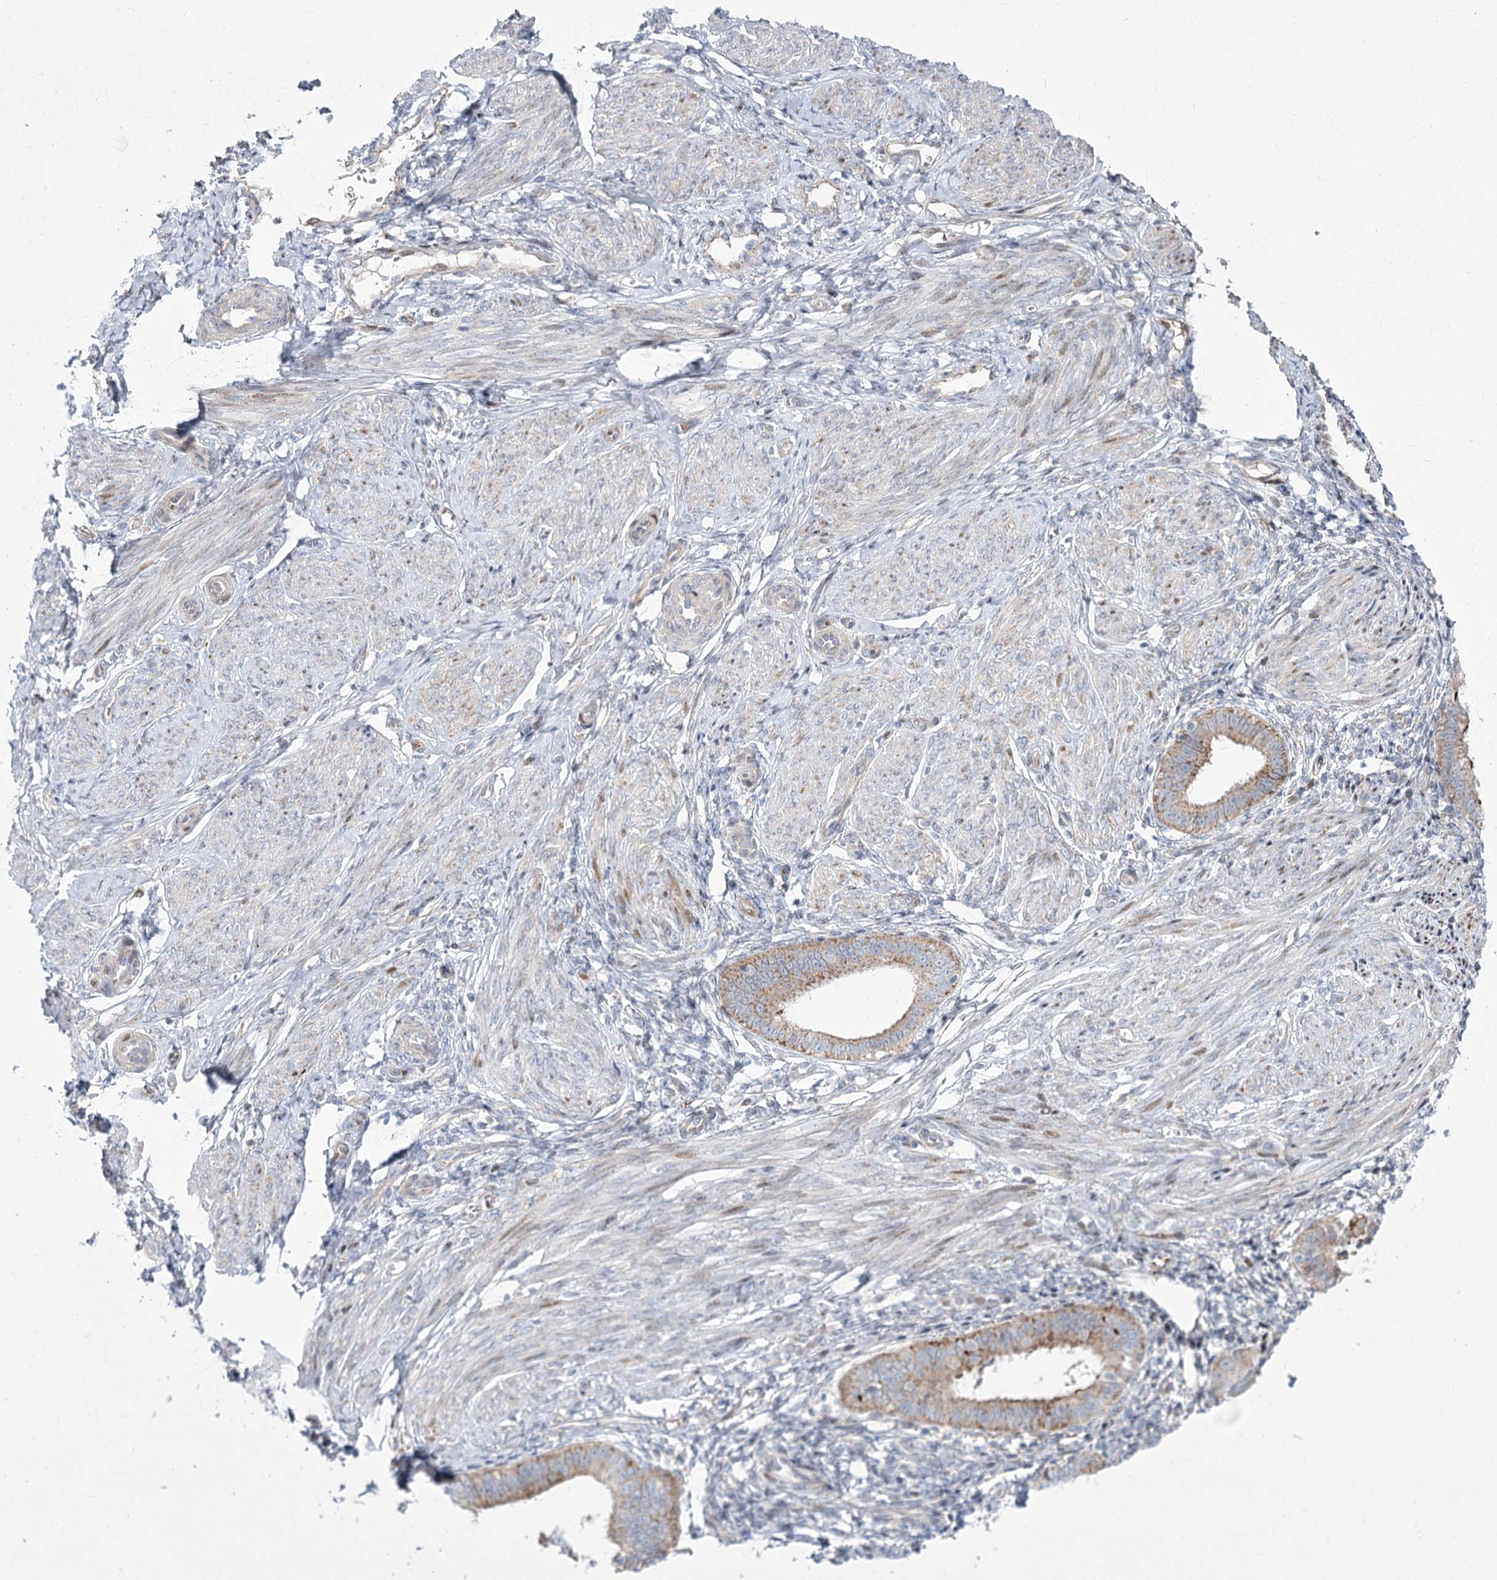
{"staining": {"intensity": "negative", "quantity": "none", "location": "none"}, "tissue": "endometrium", "cell_type": "Cells in endometrial stroma", "image_type": "normal", "snomed": [{"axis": "morphology", "description": "Normal tissue, NOS"}, {"axis": "topography", "description": "Uterus"}, {"axis": "topography", "description": "Endometrium"}], "caption": "This is an immunohistochemistry image of normal human endometrium. There is no positivity in cells in endometrial stroma.", "gene": "CEP164", "patient": {"sex": "female", "age": 48}}